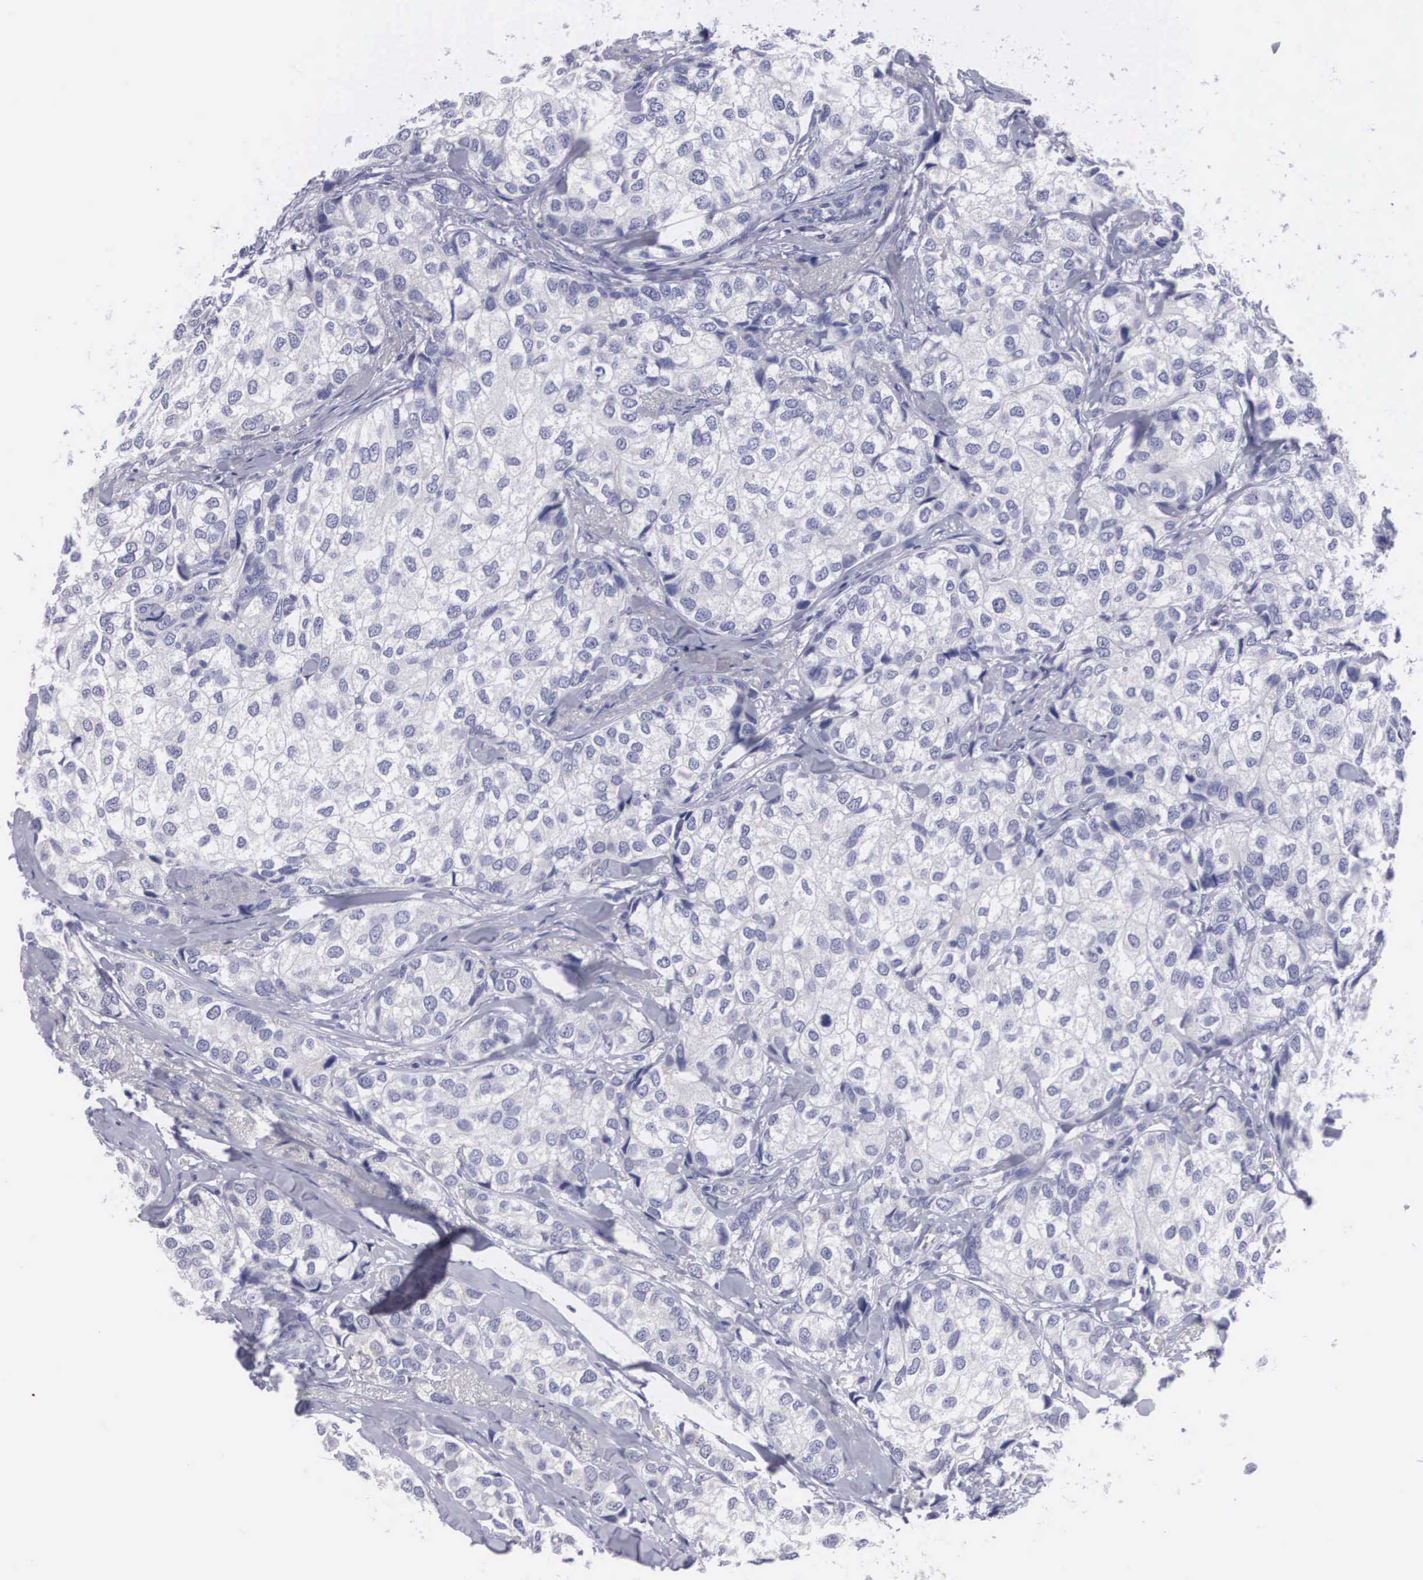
{"staining": {"intensity": "negative", "quantity": "none", "location": "none"}, "tissue": "breast cancer", "cell_type": "Tumor cells", "image_type": "cancer", "snomed": [{"axis": "morphology", "description": "Duct carcinoma"}, {"axis": "topography", "description": "Breast"}], "caption": "A photomicrograph of breast cancer (intraductal carcinoma) stained for a protein reveals no brown staining in tumor cells.", "gene": "ARMCX3", "patient": {"sex": "female", "age": 68}}